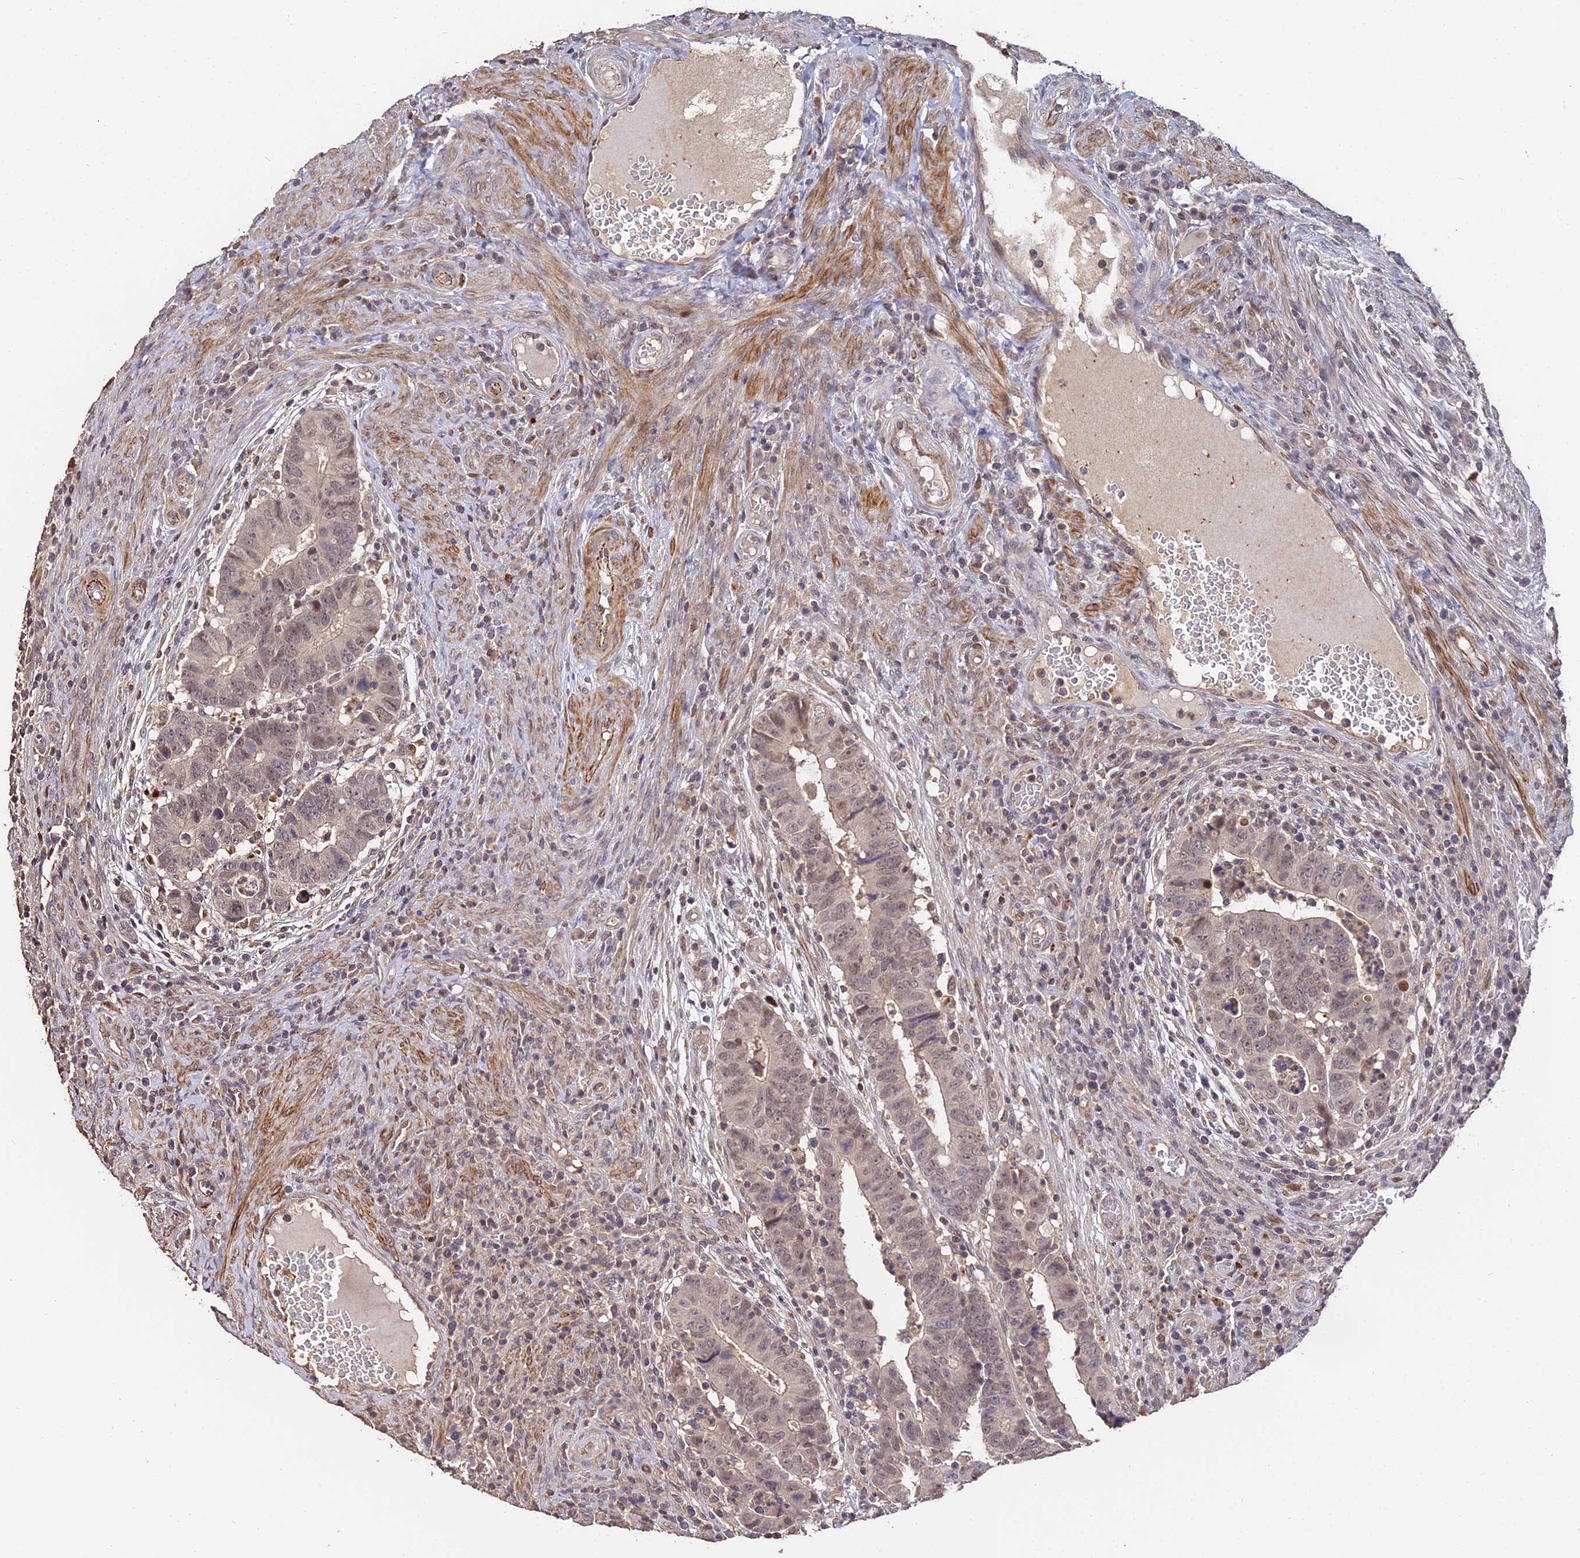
{"staining": {"intensity": "moderate", "quantity": ">75%", "location": "nuclear"}, "tissue": "colorectal cancer", "cell_type": "Tumor cells", "image_type": "cancer", "snomed": [{"axis": "morphology", "description": "Normal tissue, NOS"}, {"axis": "morphology", "description": "Adenocarcinoma, NOS"}, {"axis": "topography", "description": "Rectum"}], "caption": "IHC of human adenocarcinoma (colorectal) demonstrates medium levels of moderate nuclear positivity in approximately >75% of tumor cells.", "gene": "LSM5", "patient": {"sex": "female", "age": 65}}